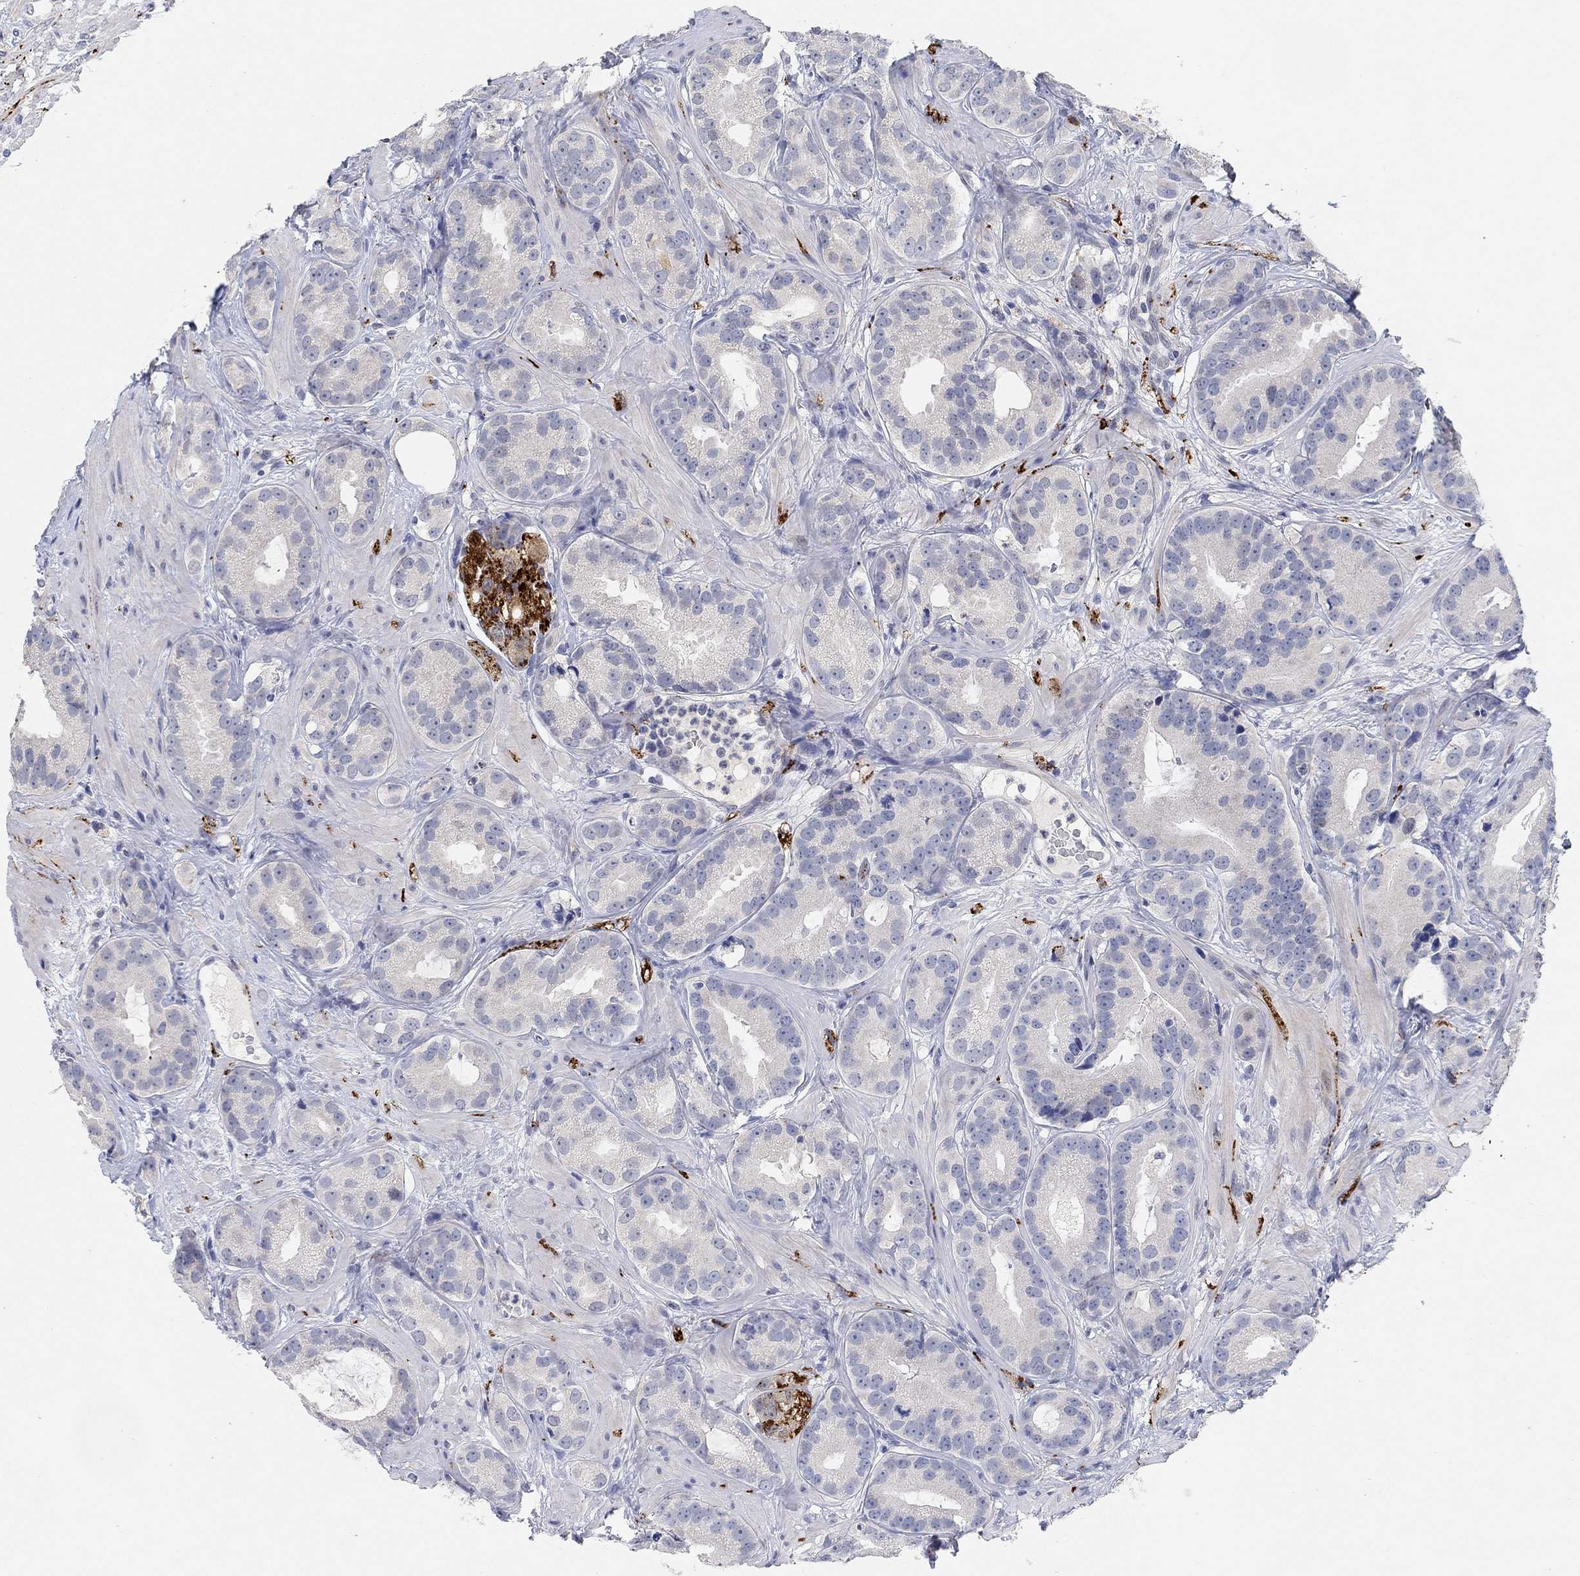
{"staining": {"intensity": "negative", "quantity": "none", "location": "none"}, "tissue": "prostate cancer", "cell_type": "Tumor cells", "image_type": "cancer", "snomed": [{"axis": "morphology", "description": "Adenocarcinoma, NOS"}, {"axis": "topography", "description": "Prostate"}], "caption": "There is no significant expression in tumor cells of prostate cancer. The staining was performed using DAB to visualize the protein expression in brown, while the nuclei were stained in blue with hematoxylin (Magnification: 20x).", "gene": "VAT1L", "patient": {"sex": "male", "age": 69}}